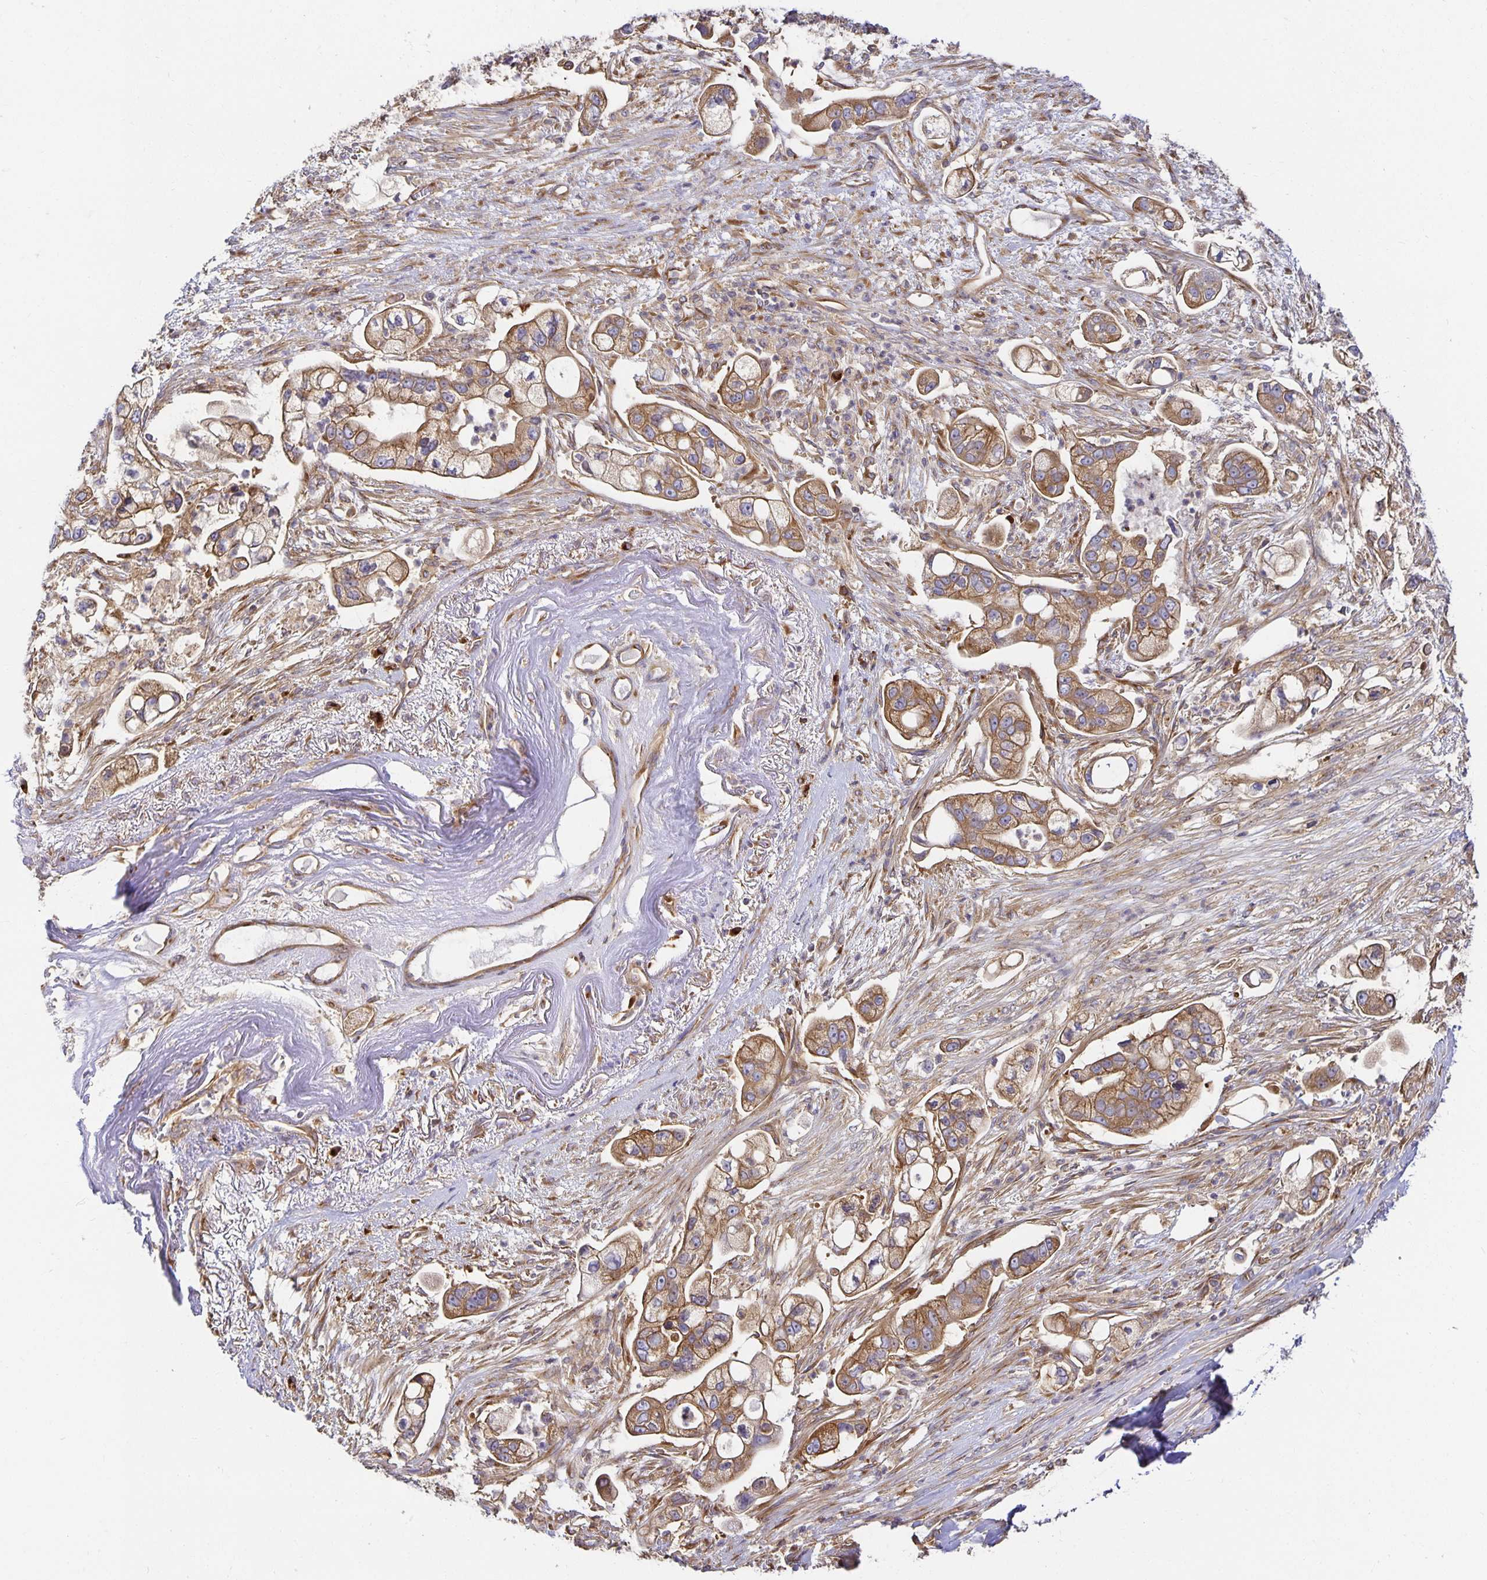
{"staining": {"intensity": "moderate", "quantity": ">75%", "location": "cytoplasmic/membranous"}, "tissue": "pancreatic cancer", "cell_type": "Tumor cells", "image_type": "cancer", "snomed": [{"axis": "morphology", "description": "Adenocarcinoma, NOS"}, {"axis": "topography", "description": "Pancreas"}], "caption": "Moderate cytoplasmic/membranous positivity for a protein is identified in approximately >75% of tumor cells of adenocarcinoma (pancreatic) using immunohistochemistry.", "gene": "USO1", "patient": {"sex": "female", "age": 69}}